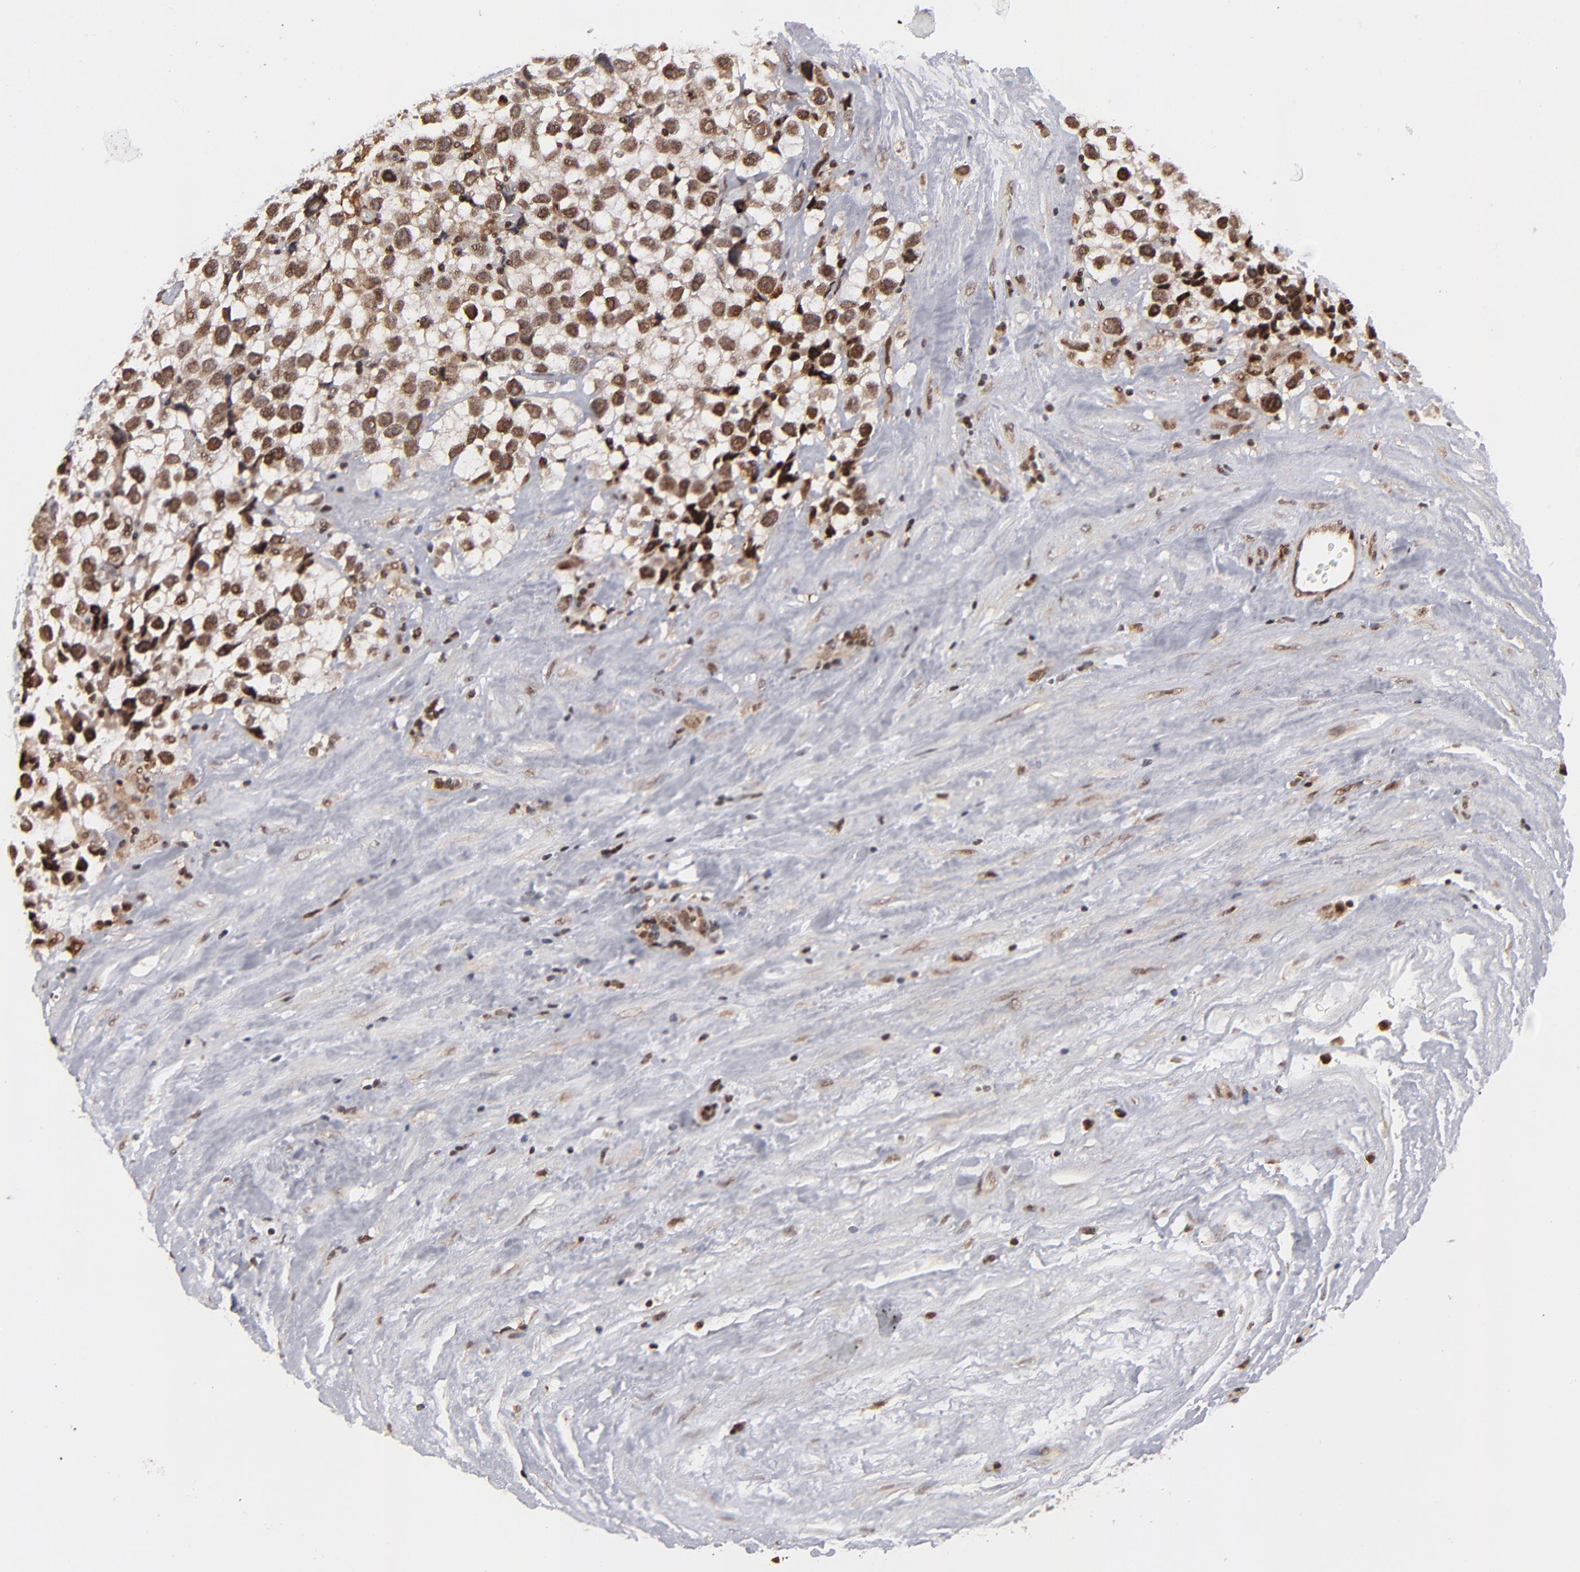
{"staining": {"intensity": "strong", "quantity": ">75%", "location": "cytoplasmic/membranous,nuclear"}, "tissue": "testis cancer", "cell_type": "Tumor cells", "image_type": "cancer", "snomed": [{"axis": "morphology", "description": "Seminoma, NOS"}, {"axis": "topography", "description": "Testis"}], "caption": "Testis cancer was stained to show a protein in brown. There is high levels of strong cytoplasmic/membranous and nuclear expression in approximately >75% of tumor cells.", "gene": "RGS6", "patient": {"sex": "male", "age": 43}}